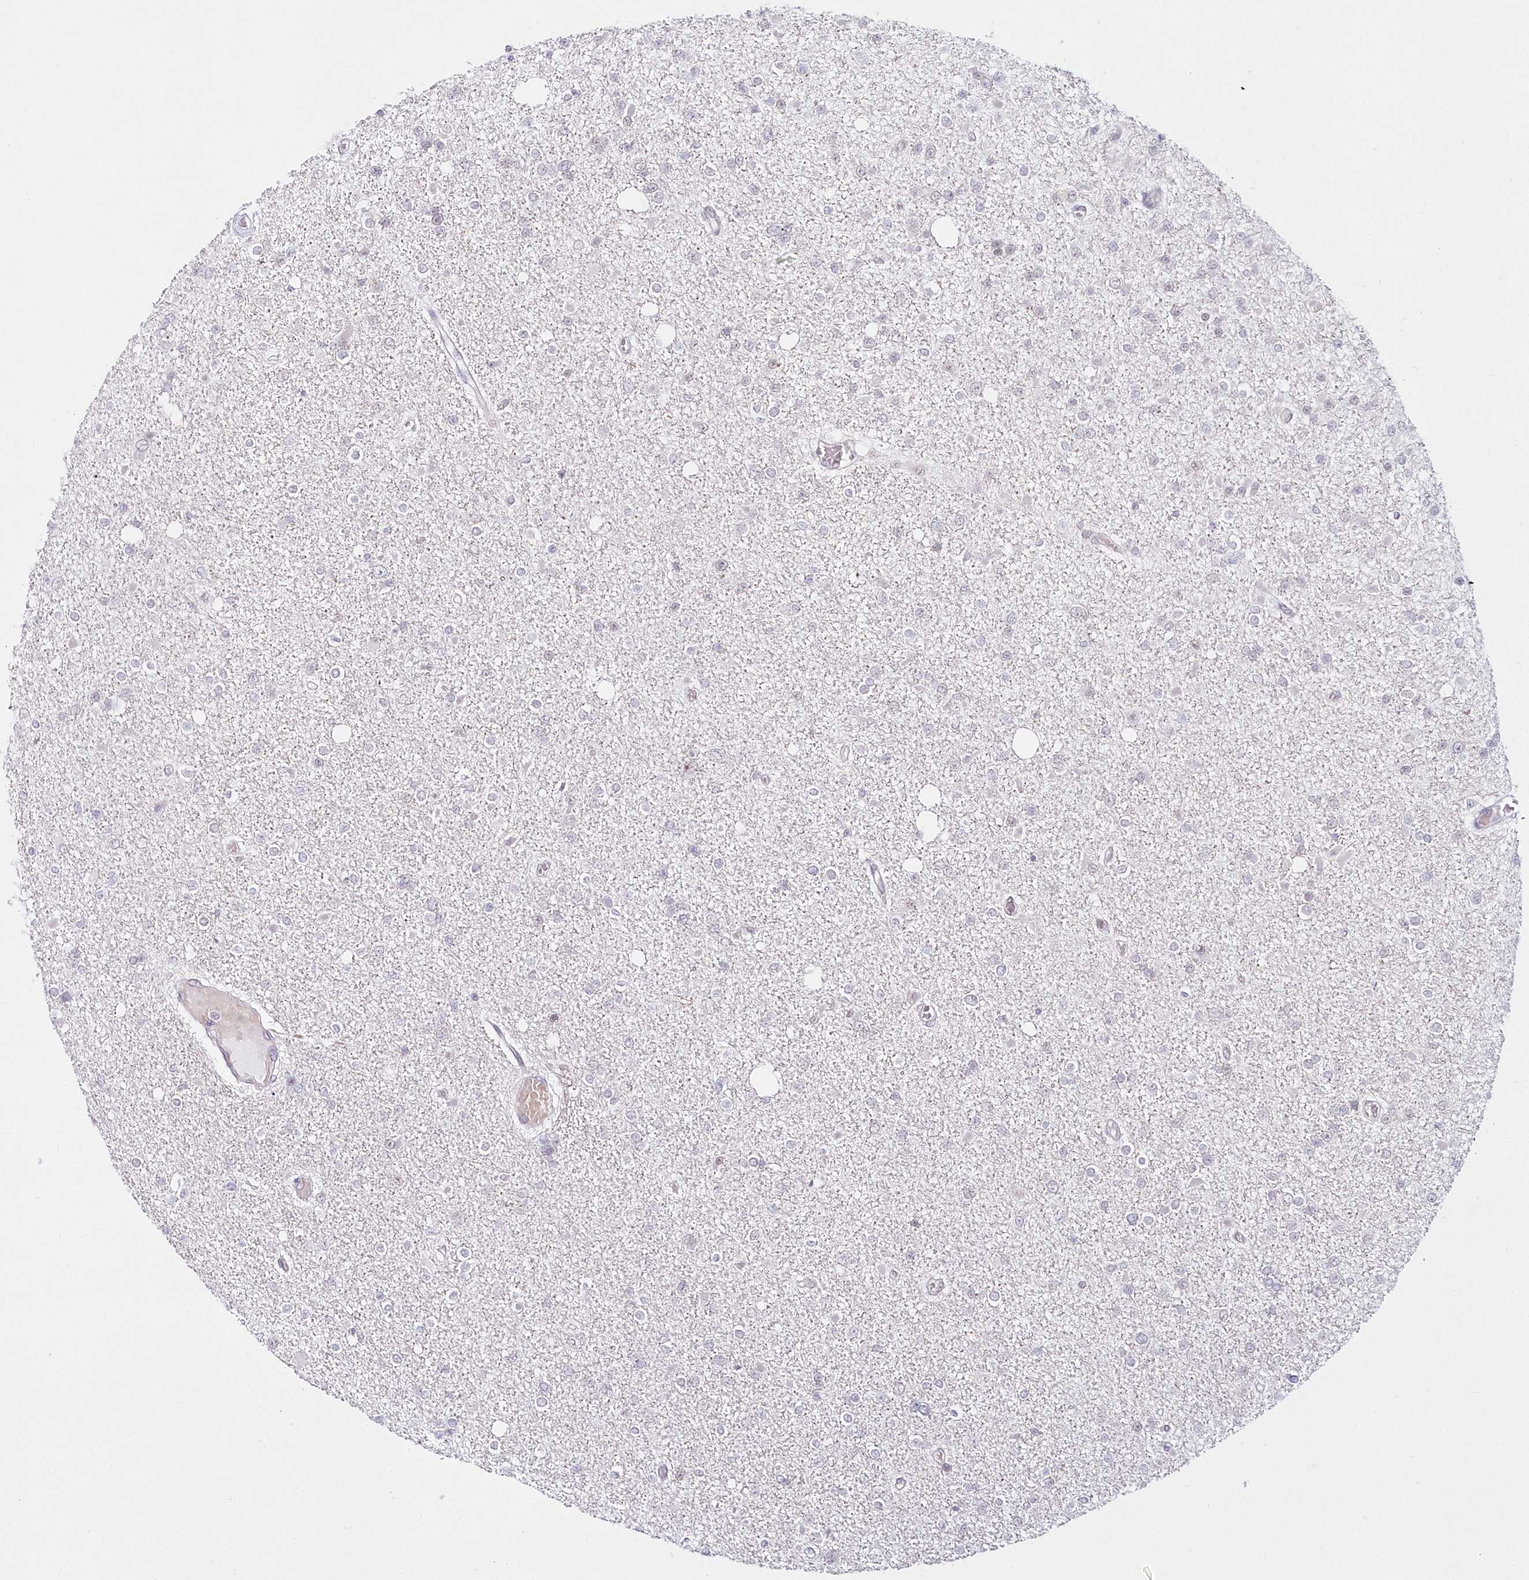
{"staining": {"intensity": "negative", "quantity": "none", "location": "none"}, "tissue": "glioma", "cell_type": "Tumor cells", "image_type": "cancer", "snomed": [{"axis": "morphology", "description": "Glioma, malignant, Low grade"}, {"axis": "topography", "description": "Brain"}], "caption": "This is an immunohistochemistry (IHC) image of malignant glioma (low-grade). There is no positivity in tumor cells.", "gene": "HYCC2", "patient": {"sex": "female", "age": 22}}